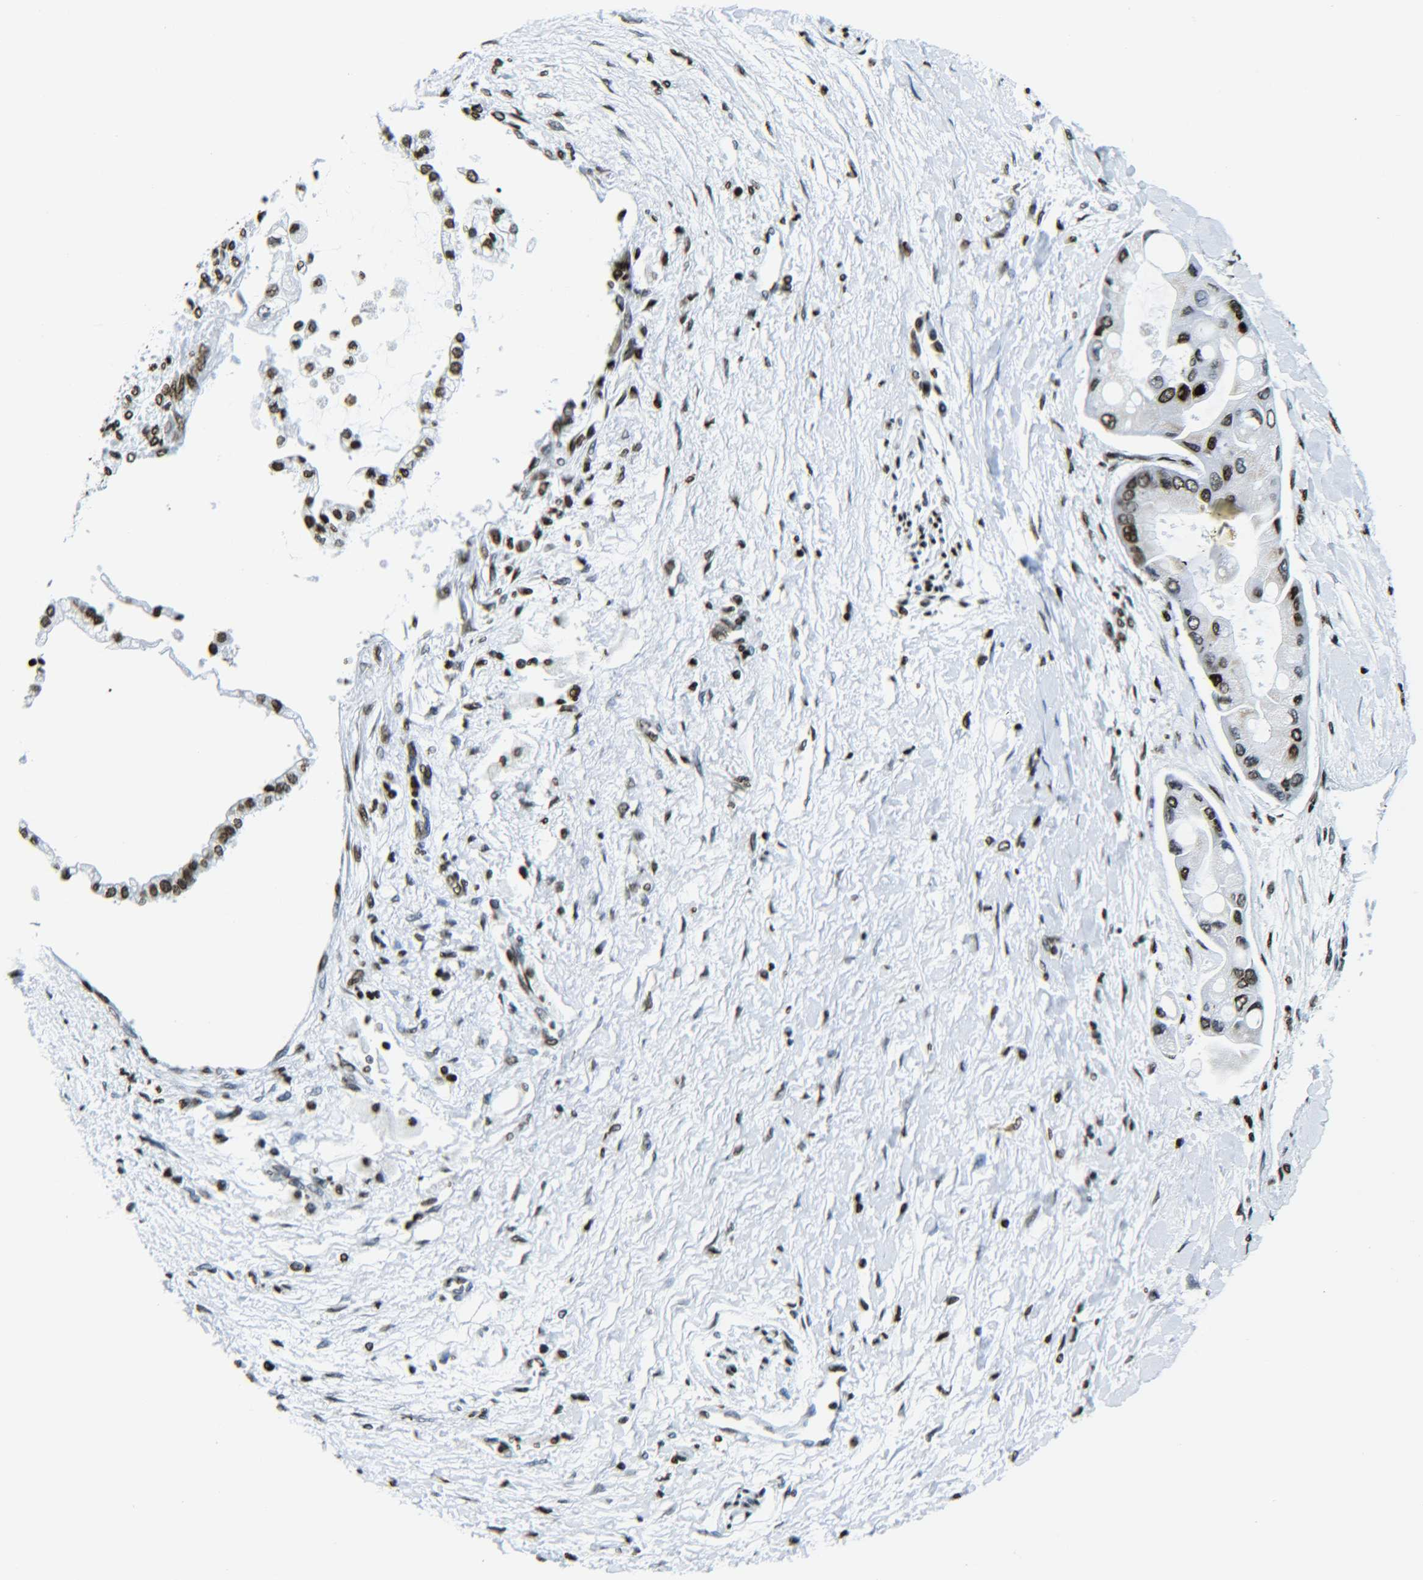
{"staining": {"intensity": "strong", "quantity": ">75%", "location": "nuclear"}, "tissue": "liver cancer", "cell_type": "Tumor cells", "image_type": "cancer", "snomed": [{"axis": "morphology", "description": "Cholangiocarcinoma"}, {"axis": "topography", "description": "Liver"}], "caption": "This is a histology image of immunohistochemistry staining of liver cholangiocarcinoma, which shows strong expression in the nuclear of tumor cells.", "gene": "H2AX", "patient": {"sex": "male", "age": 50}}